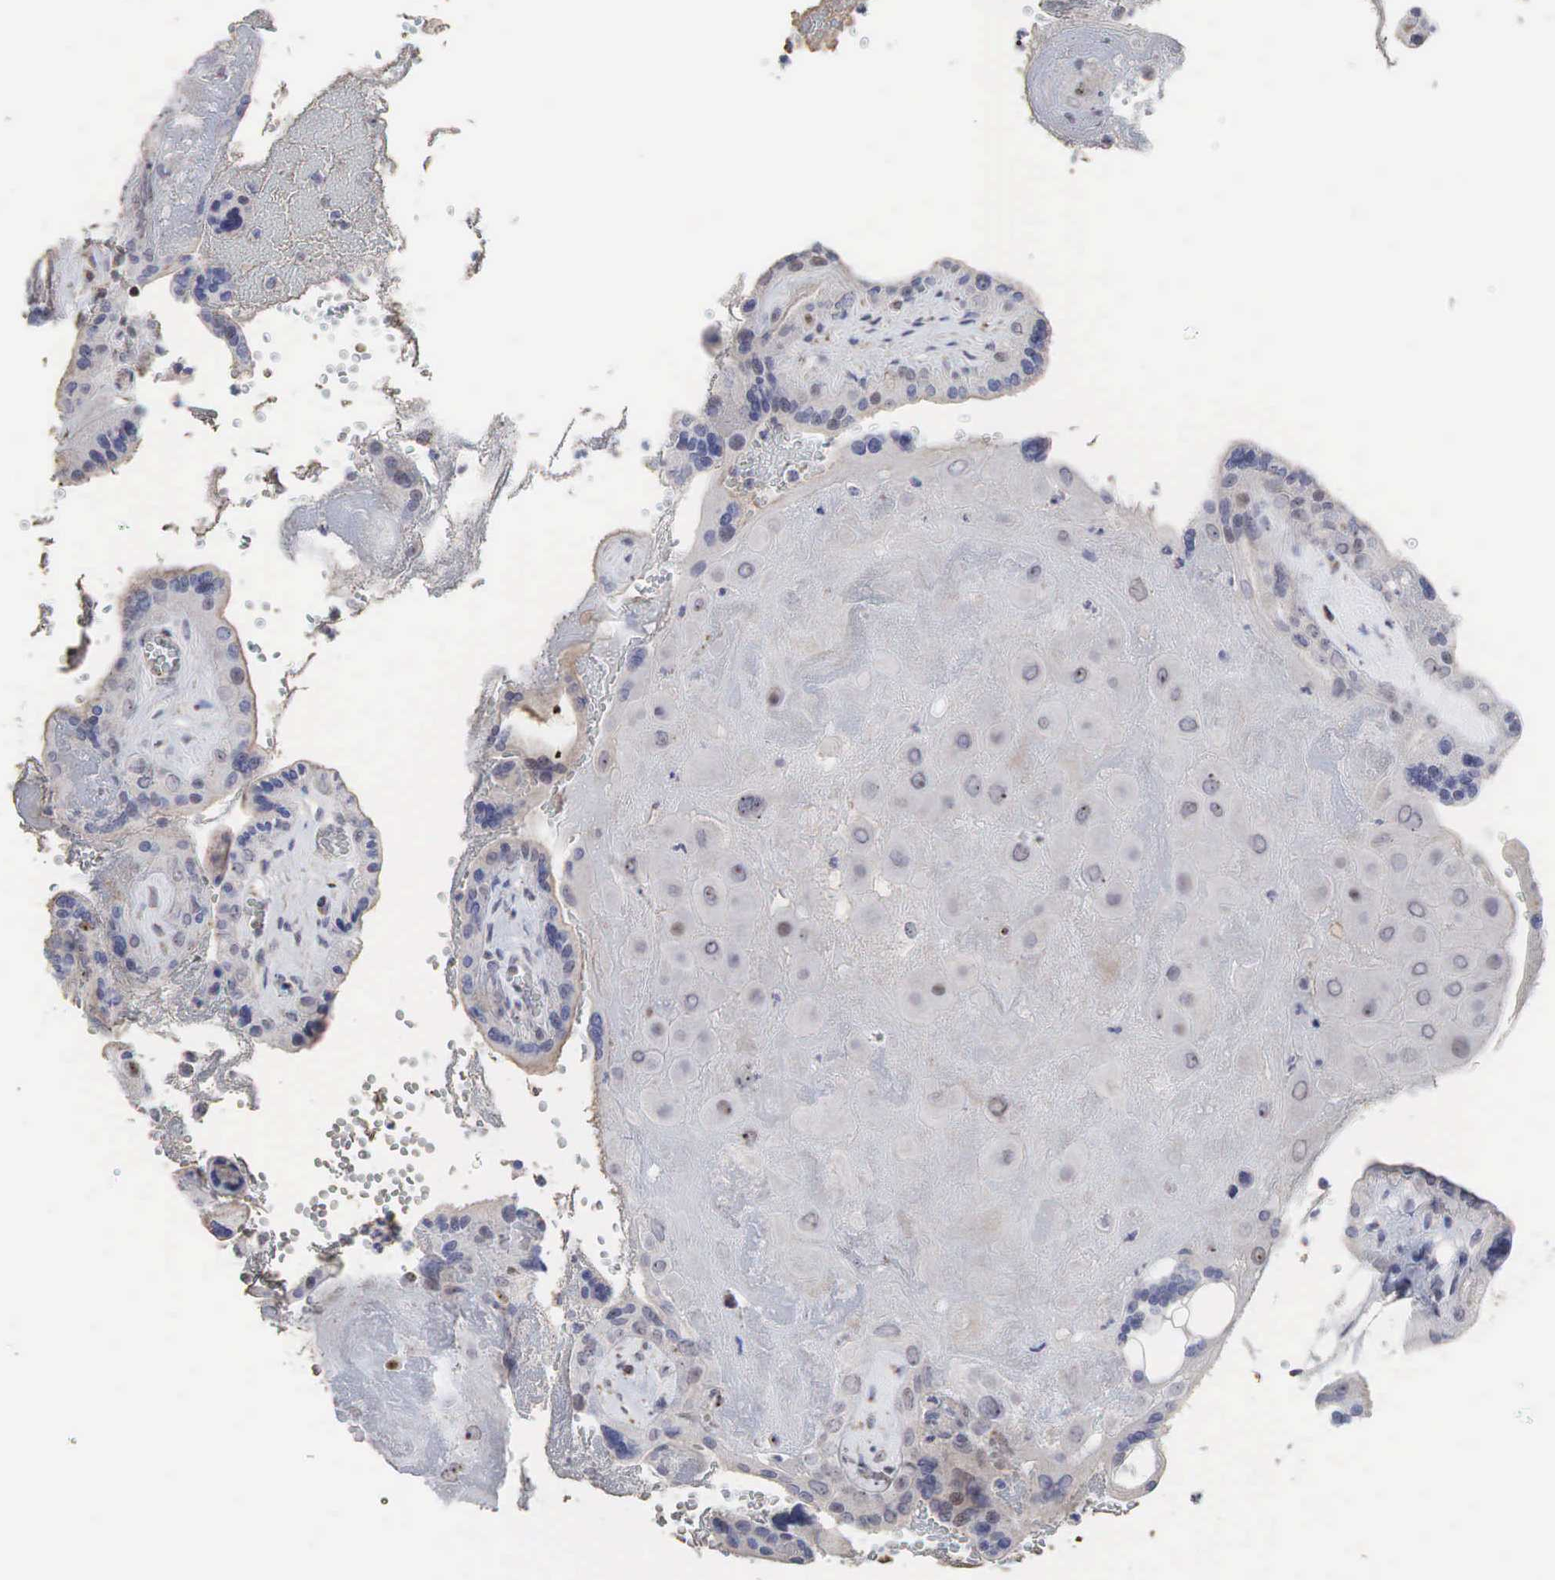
{"staining": {"intensity": "moderate", "quantity": "25%-75%", "location": "nuclear"}, "tissue": "placenta", "cell_type": "Decidual cells", "image_type": "normal", "snomed": [{"axis": "morphology", "description": "Normal tissue, NOS"}, {"axis": "topography", "description": "Placenta"}], "caption": "About 25%-75% of decidual cells in normal placenta demonstrate moderate nuclear protein expression as visualized by brown immunohistochemical staining.", "gene": "DKC1", "patient": {"sex": "female", "age": 24}}